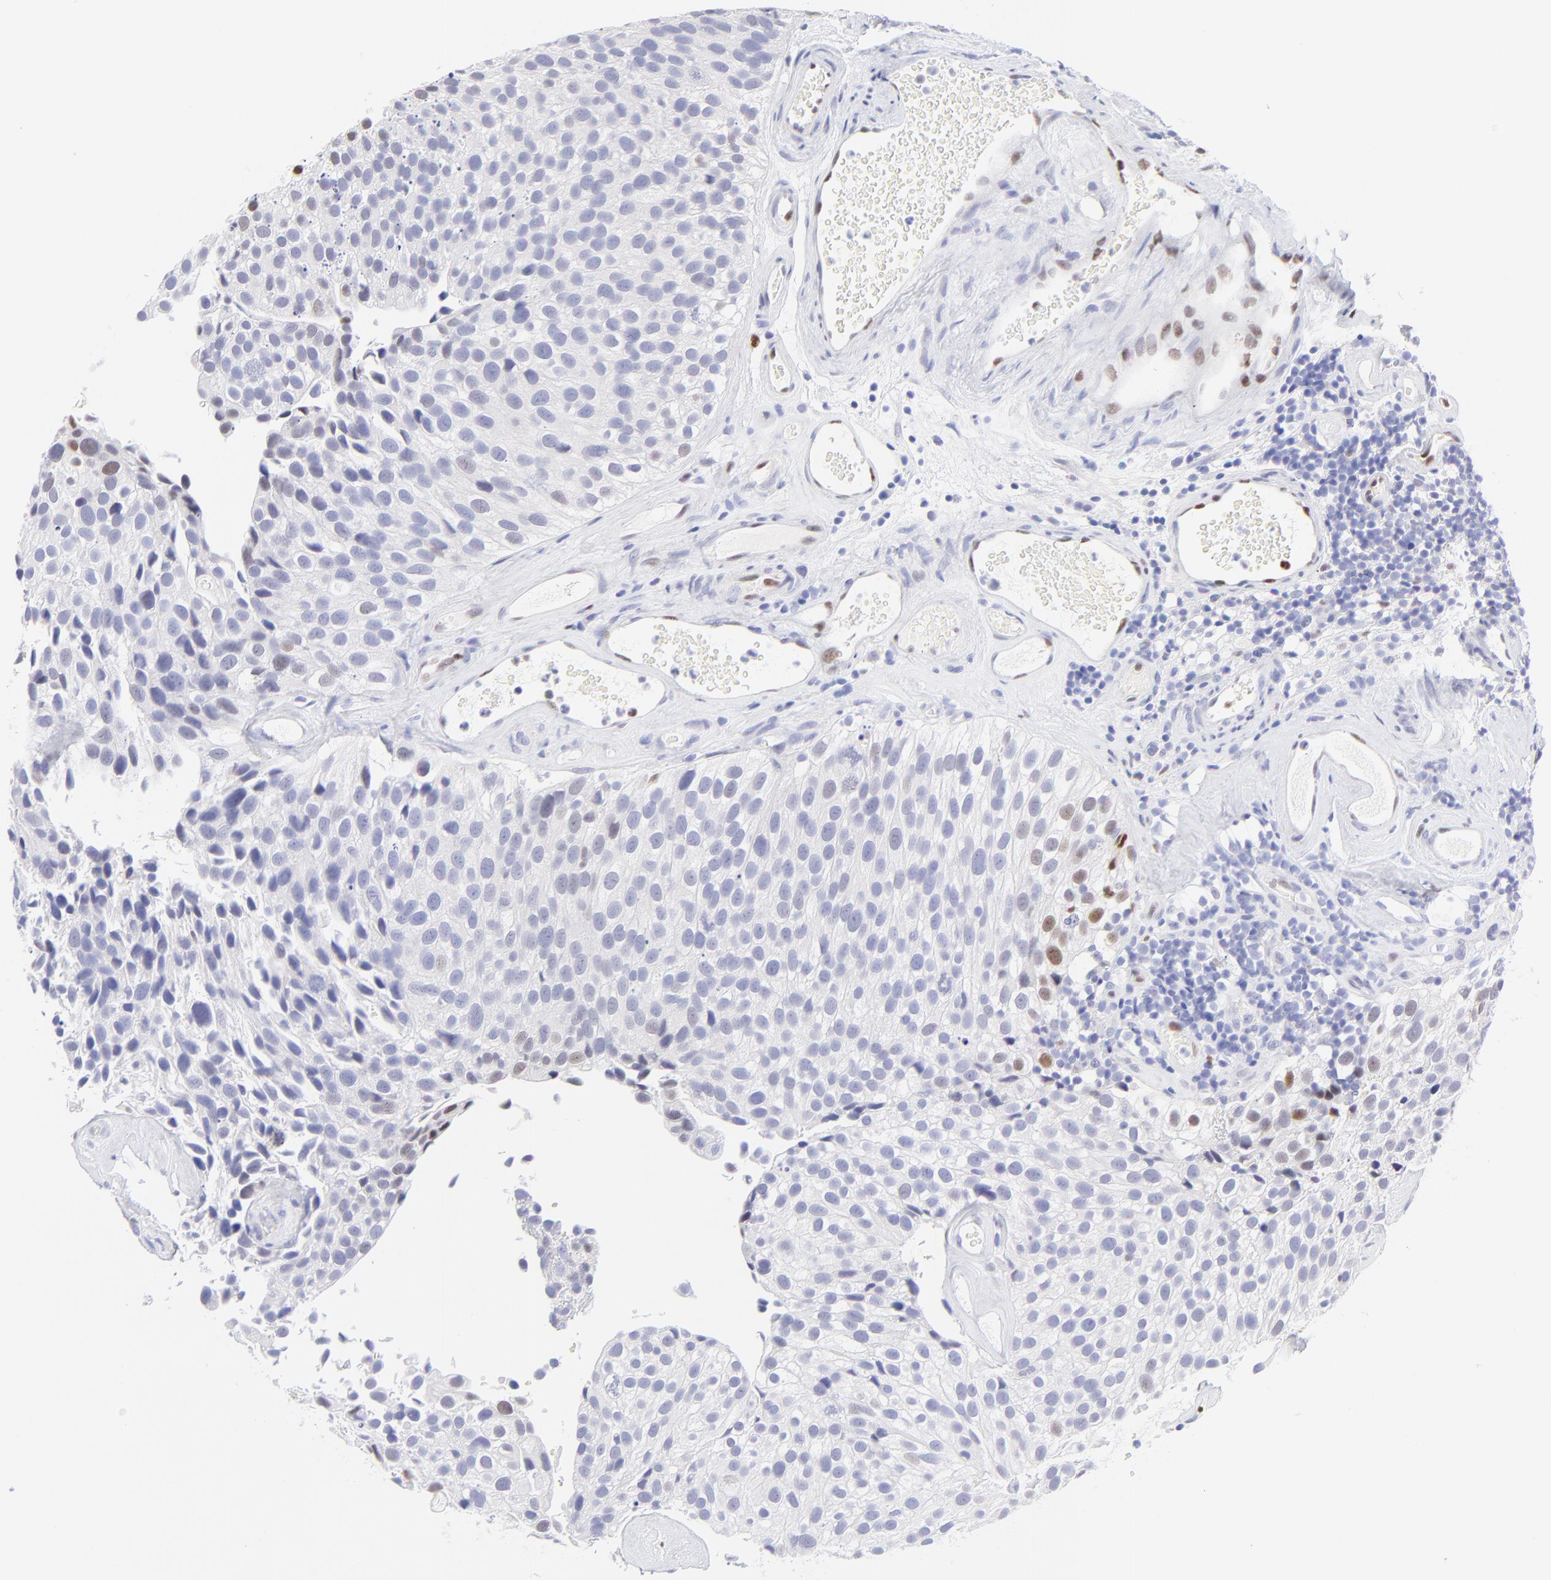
{"staining": {"intensity": "strong", "quantity": "<25%", "location": "nuclear"}, "tissue": "urothelial cancer", "cell_type": "Tumor cells", "image_type": "cancer", "snomed": [{"axis": "morphology", "description": "Urothelial carcinoma, High grade"}, {"axis": "topography", "description": "Urinary bladder"}], "caption": "High-magnification brightfield microscopy of urothelial cancer stained with DAB (brown) and counterstained with hematoxylin (blue). tumor cells exhibit strong nuclear expression is present in approximately<25% of cells.", "gene": "KLF4", "patient": {"sex": "male", "age": 72}}